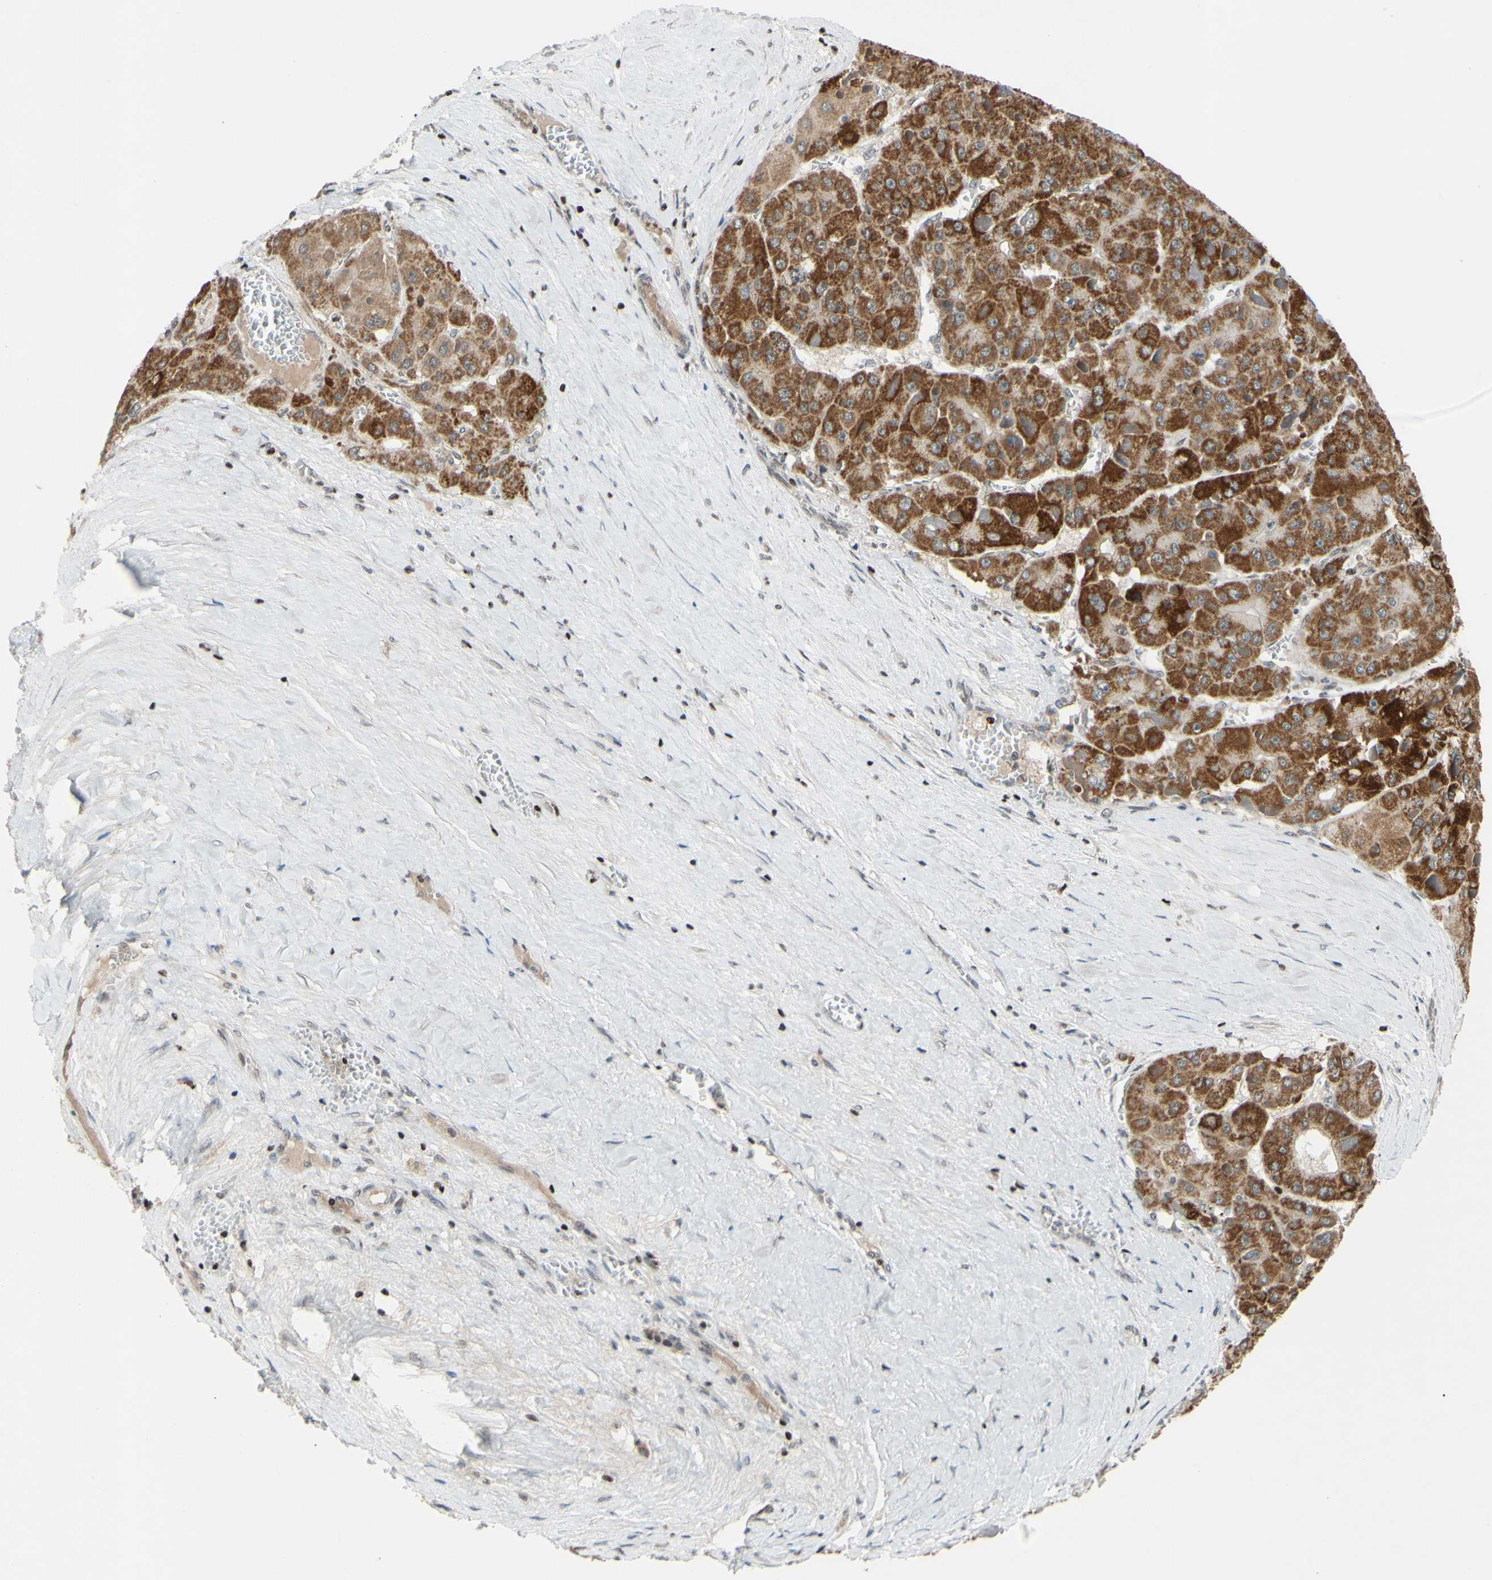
{"staining": {"intensity": "moderate", "quantity": ">75%", "location": "cytoplasmic/membranous"}, "tissue": "liver cancer", "cell_type": "Tumor cells", "image_type": "cancer", "snomed": [{"axis": "morphology", "description": "Carcinoma, Hepatocellular, NOS"}, {"axis": "topography", "description": "Liver"}], "caption": "Tumor cells reveal moderate cytoplasmic/membranous positivity in approximately >75% of cells in liver hepatocellular carcinoma.", "gene": "SP4", "patient": {"sex": "female", "age": 73}}